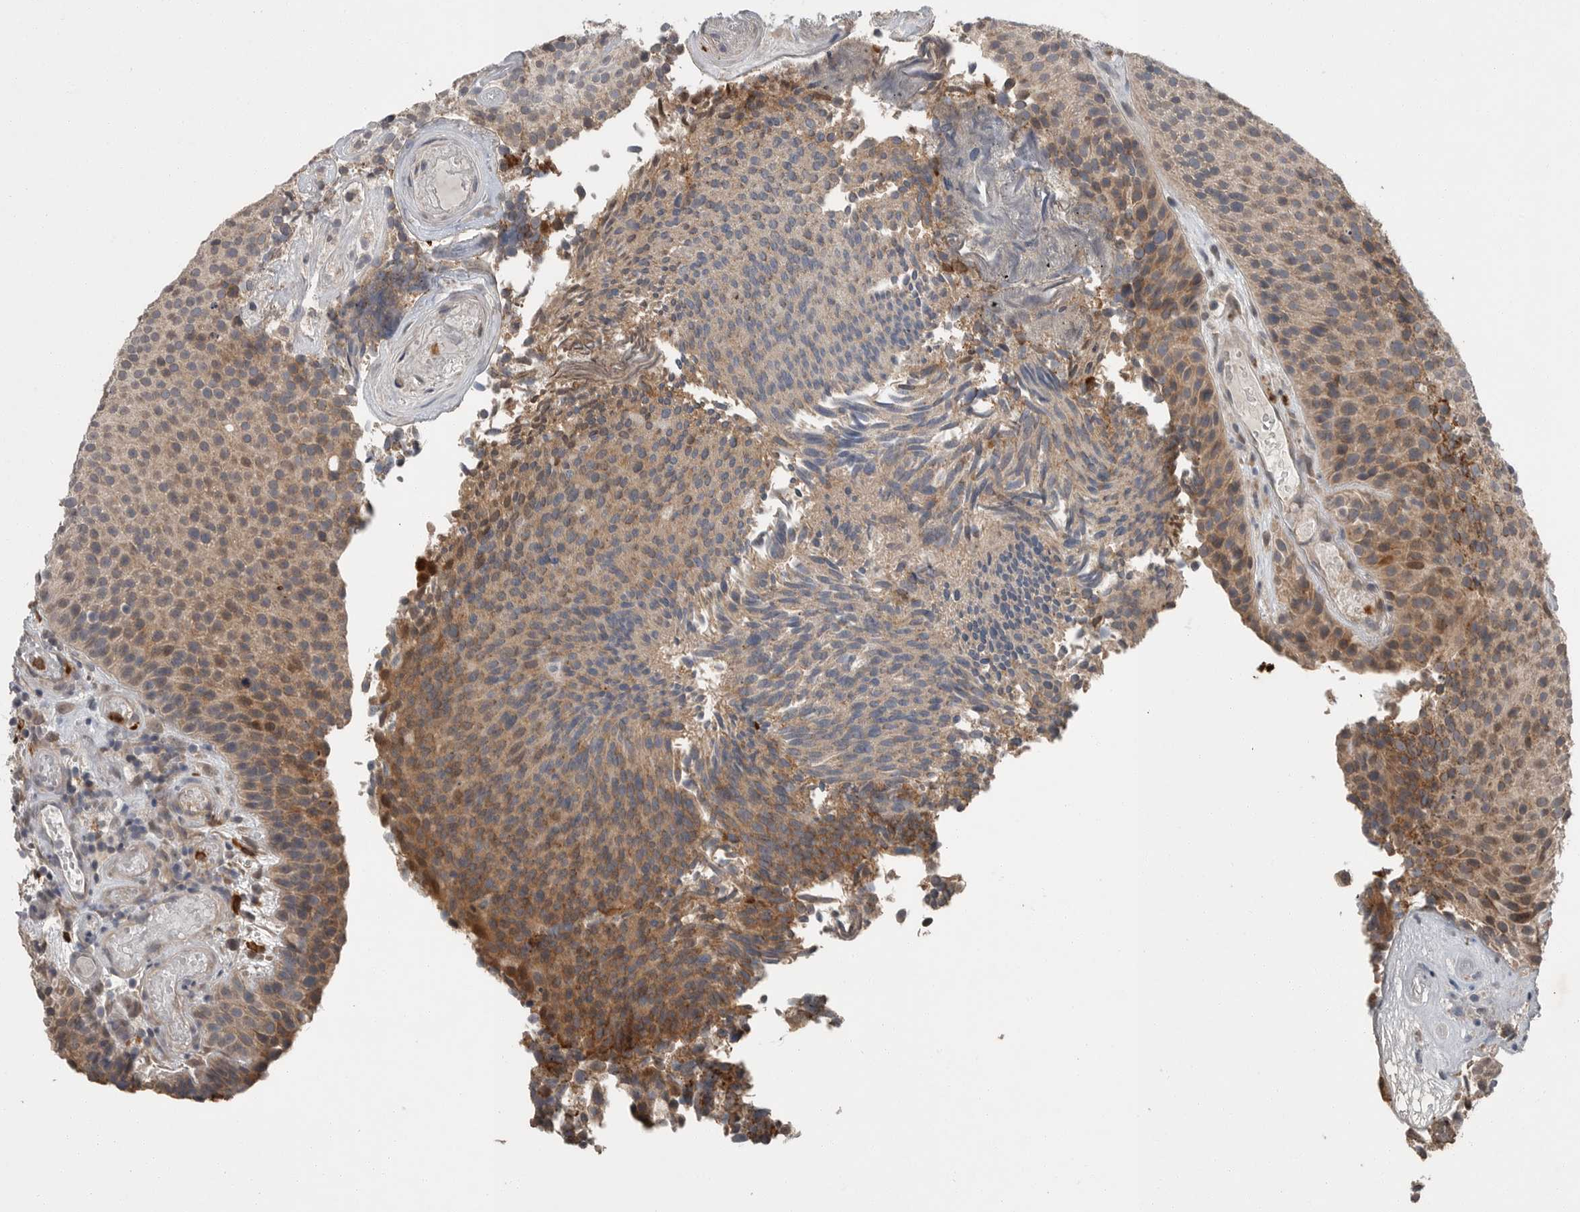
{"staining": {"intensity": "moderate", "quantity": "25%-75%", "location": "cytoplasmic/membranous"}, "tissue": "urothelial cancer", "cell_type": "Tumor cells", "image_type": "cancer", "snomed": [{"axis": "morphology", "description": "Urothelial carcinoma, Low grade"}, {"axis": "topography", "description": "Urinary bladder"}], "caption": "Moderate cytoplasmic/membranous staining for a protein is present in approximately 25%-75% of tumor cells of low-grade urothelial carcinoma using immunohistochemistry.", "gene": "SCP2", "patient": {"sex": "male", "age": 86}}